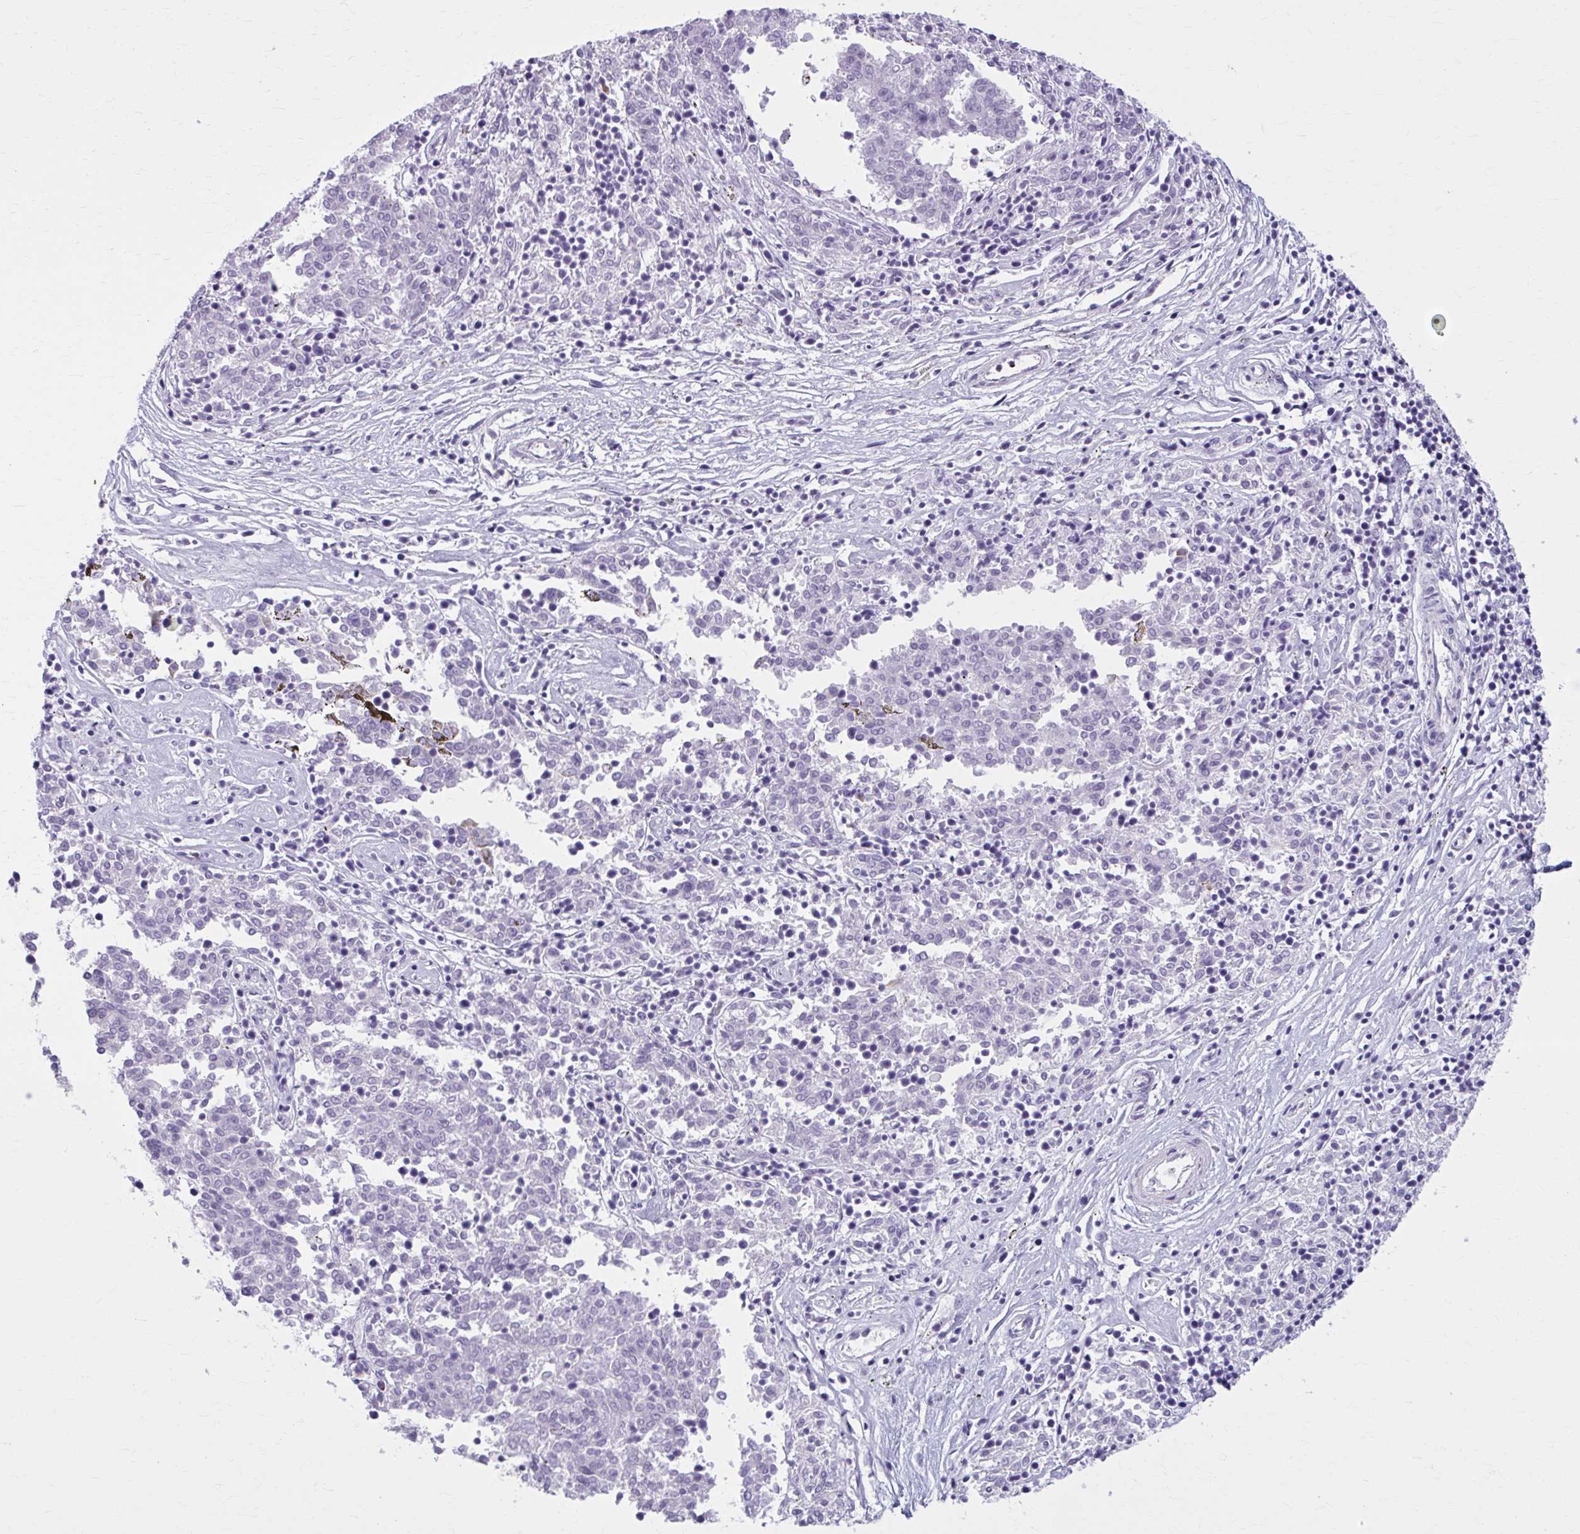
{"staining": {"intensity": "negative", "quantity": "none", "location": "none"}, "tissue": "melanoma", "cell_type": "Tumor cells", "image_type": "cancer", "snomed": [{"axis": "morphology", "description": "Malignant melanoma, NOS"}, {"axis": "topography", "description": "Skin"}], "caption": "Immunohistochemistry (IHC) of human malignant melanoma demonstrates no positivity in tumor cells.", "gene": "OR4B1", "patient": {"sex": "female", "age": 72}}